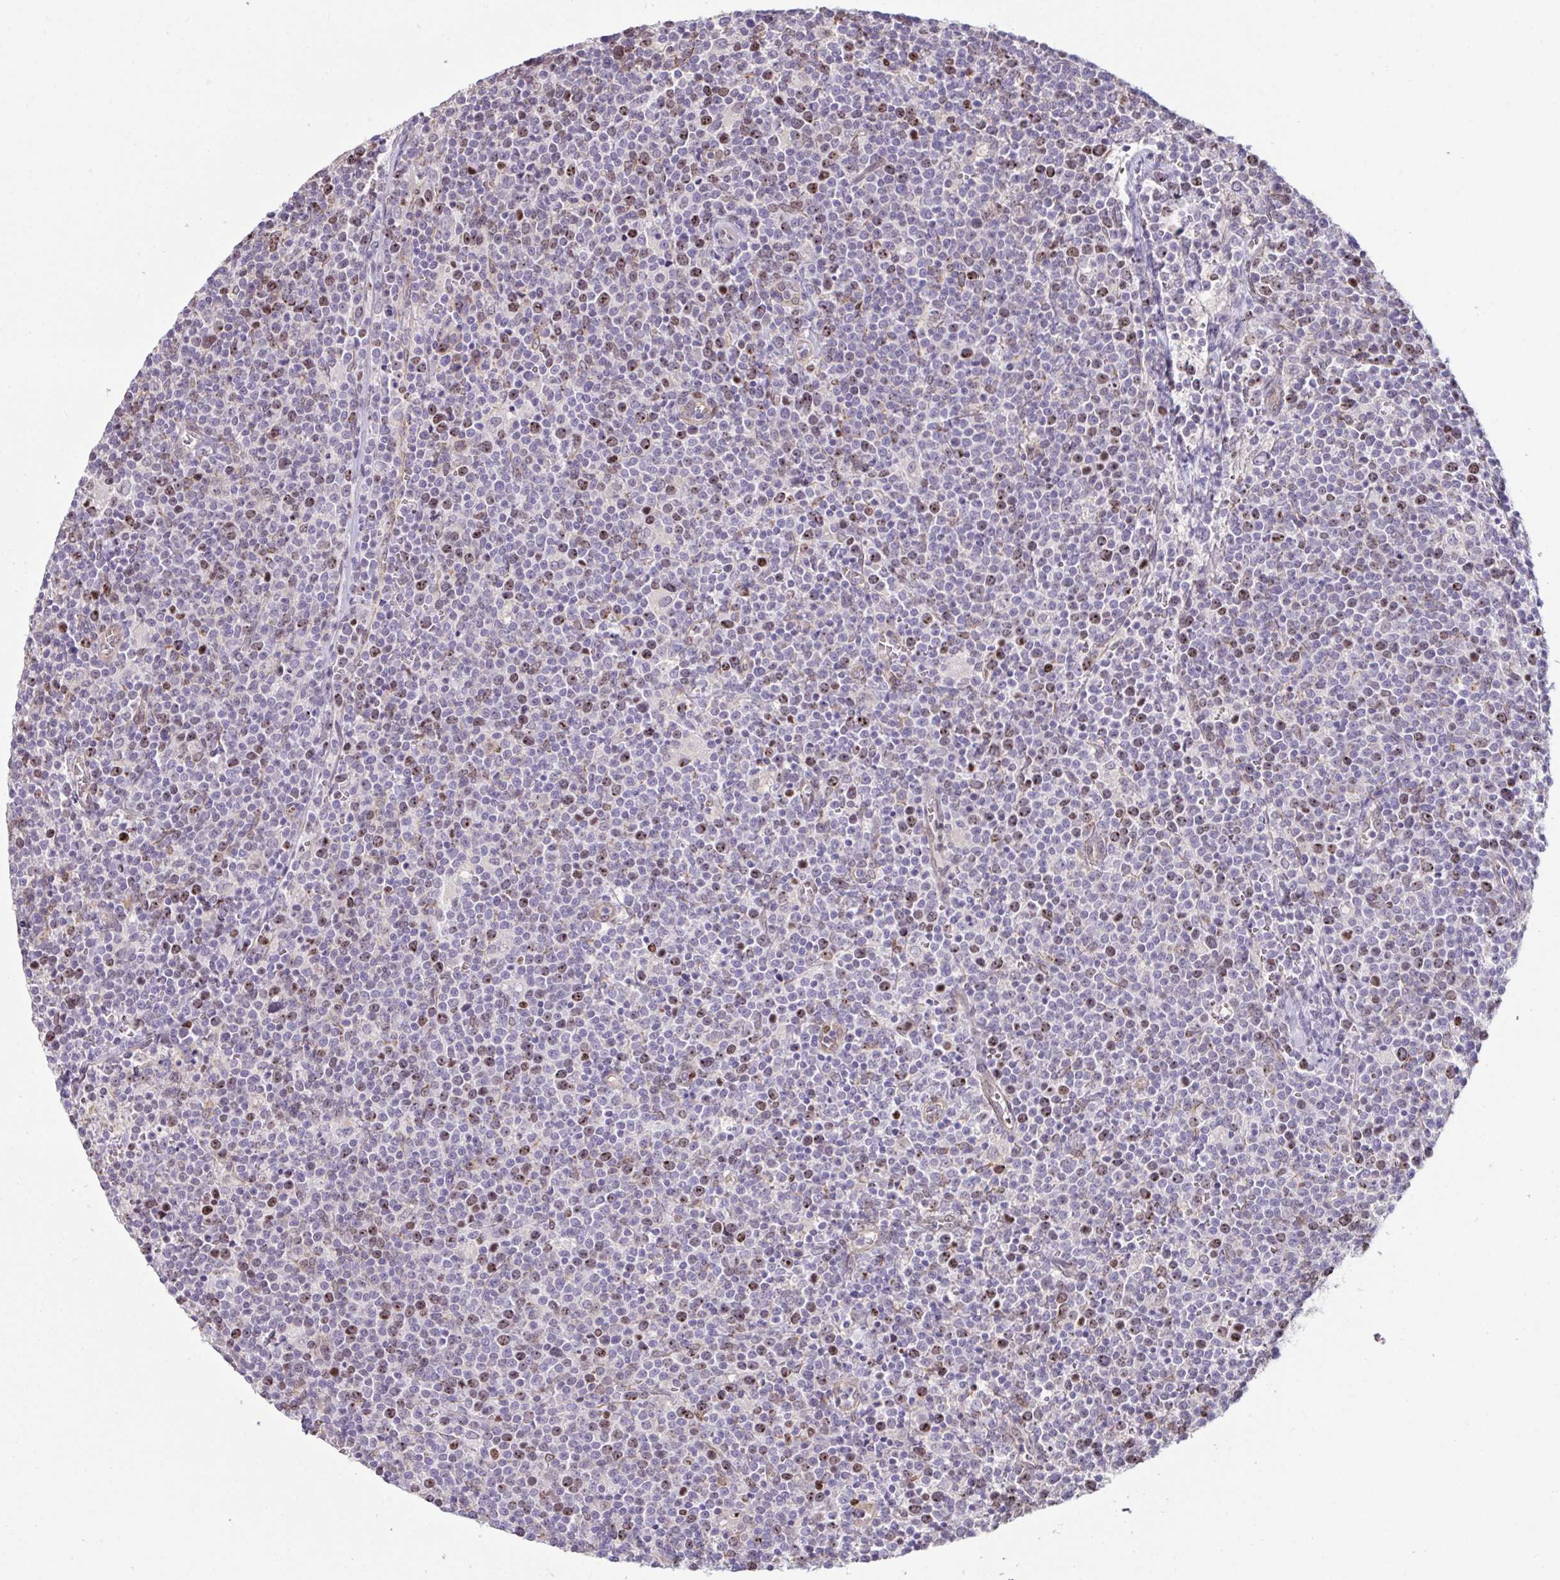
{"staining": {"intensity": "moderate", "quantity": "25%-75%", "location": "nuclear"}, "tissue": "lymphoma", "cell_type": "Tumor cells", "image_type": "cancer", "snomed": [{"axis": "morphology", "description": "Malignant lymphoma, non-Hodgkin's type, High grade"}, {"axis": "topography", "description": "Lymph node"}], "caption": "Immunohistochemical staining of lymphoma displays moderate nuclear protein staining in approximately 25%-75% of tumor cells.", "gene": "SETD7", "patient": {"sex": "male", "age": 61}}